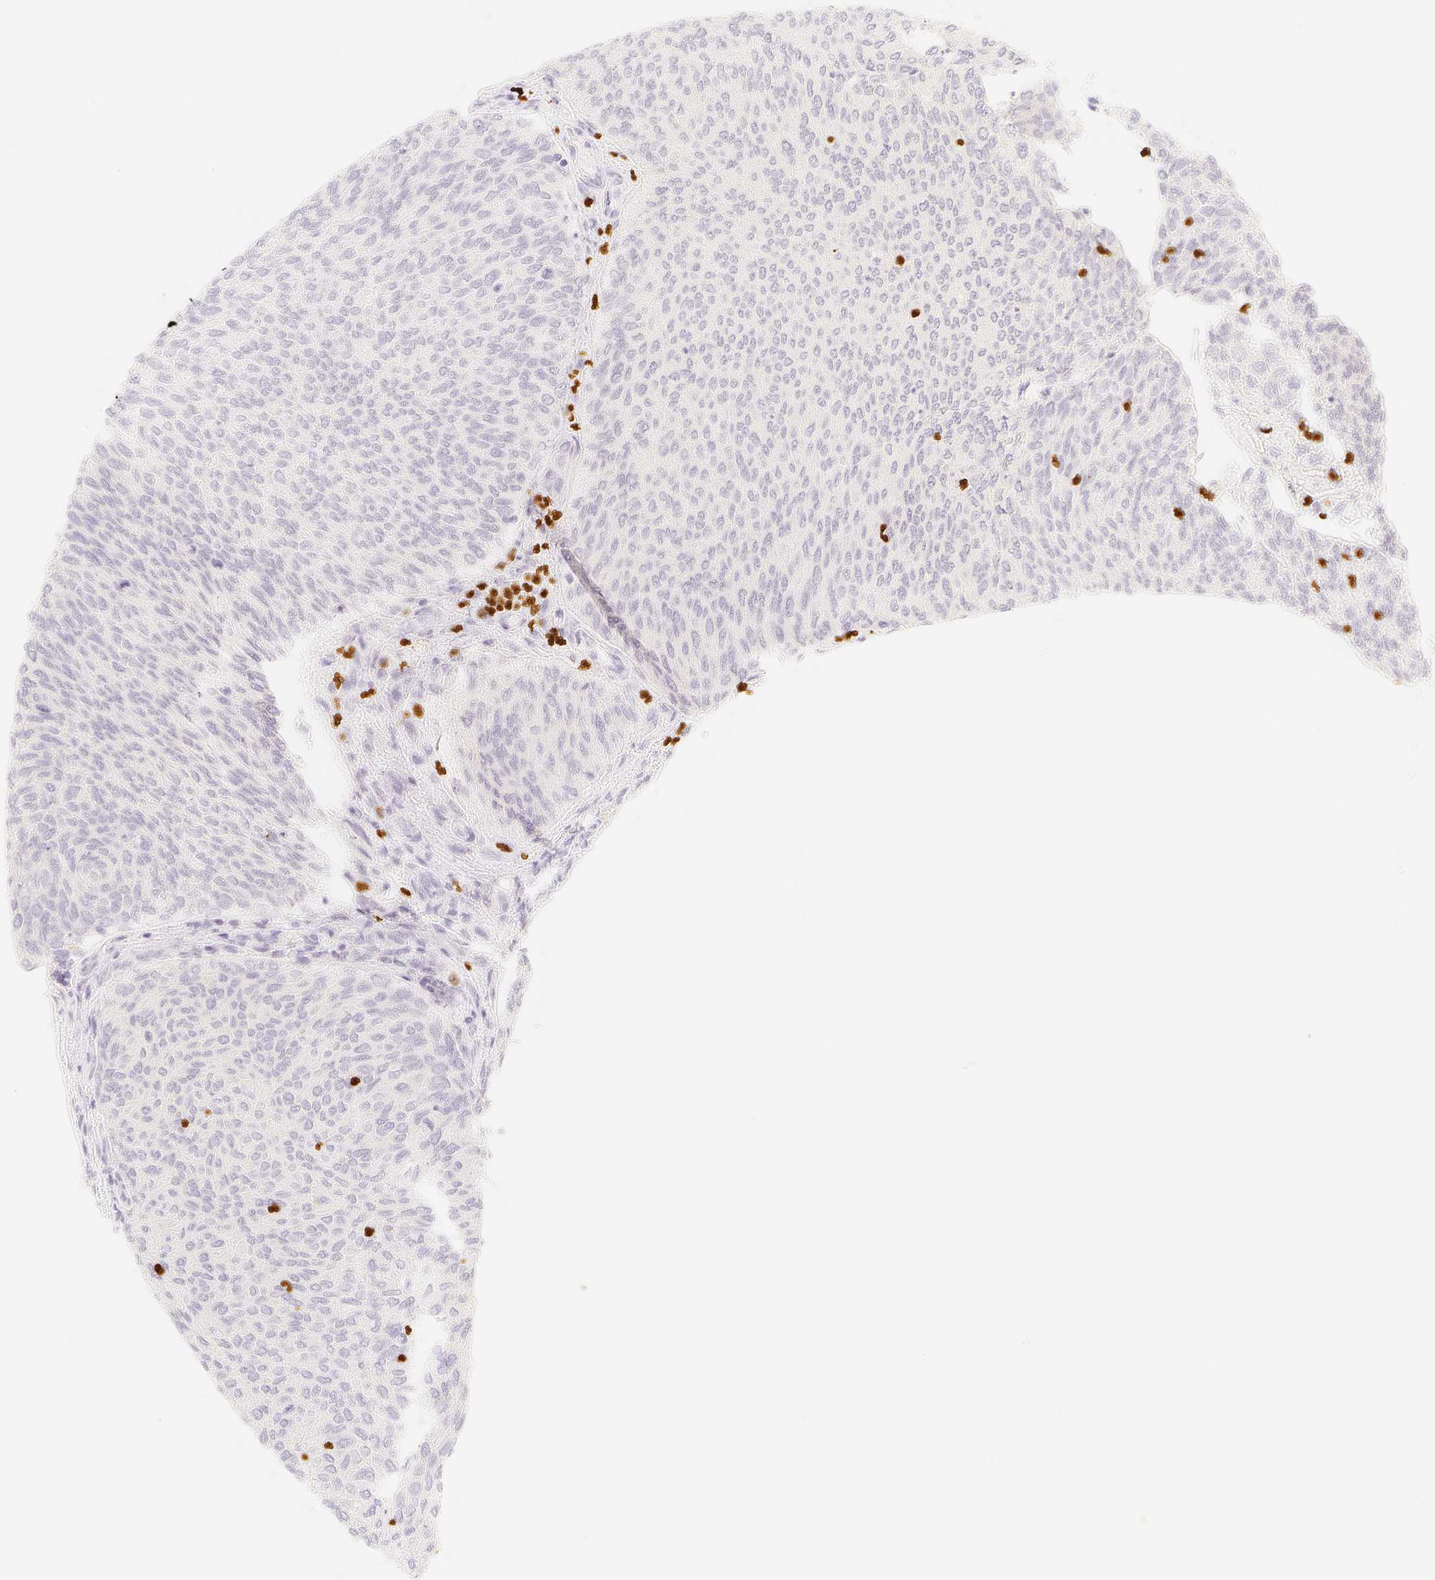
{"staining": {"intensity": "negative", "quantity": "none", "location": "none"}, "tissue": "urothelial cancer", "cell_type": "Tumor cells", "image_type": "cancer", "snomed": [{"axis": "morphology", "description": "Urothelial carcinoma, Low grade"}, {"axis": "topography", "description": "Urinary bladder"}], "caption": "An image of urothelial cancer stained for a protein demonstrates no brown staining in tumor cells. Brightfield microscopy of immunohistochemistry stained with DAB (3,3'-diaminobenzidine) (brown) and hematoxylin (blue), captured at high magnification.", "gene": "PADI4", "patient": {"sex": "female", "age": 79}}